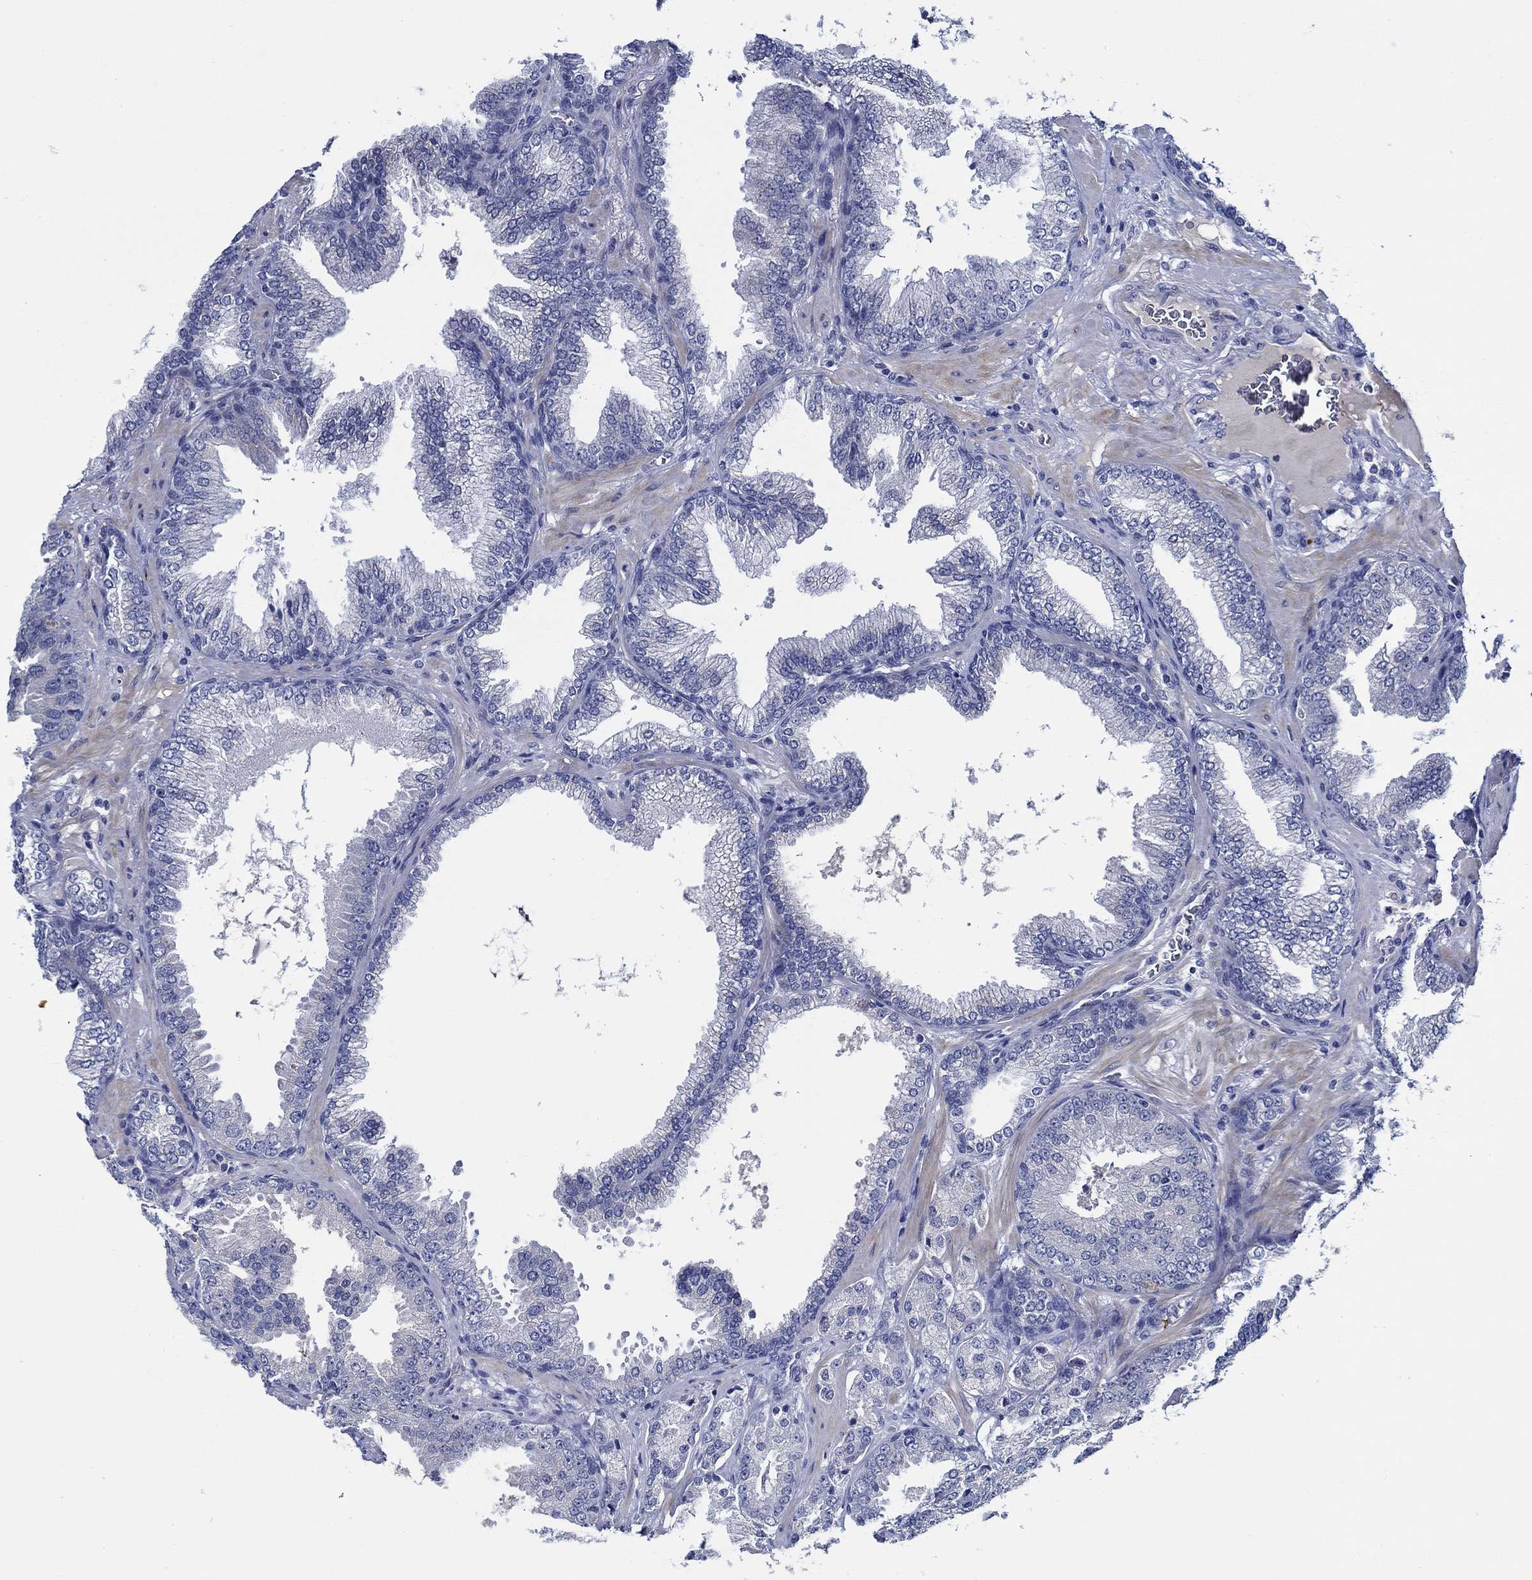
{"staining": {"intensity": "negative", "quantity": "none", "location": "none"}, "tissue": "prostate cancer", "cell_type": "Tumor cells", "image_type": "cancer", "snomed": [{"axis": "morphology", "description": "Adenocarcinoma, Low grade"}, {"axis": "topography", "description": "Prostate"}], "caption": "The immunohistochemistry (IHC) histopathology image has no significant positivity in tumor cells of prostate cancer (low-grade adenocarcinoma) tissue.", "gene": "ALOX12", "patient": {"sex": "male", "age": 68}}